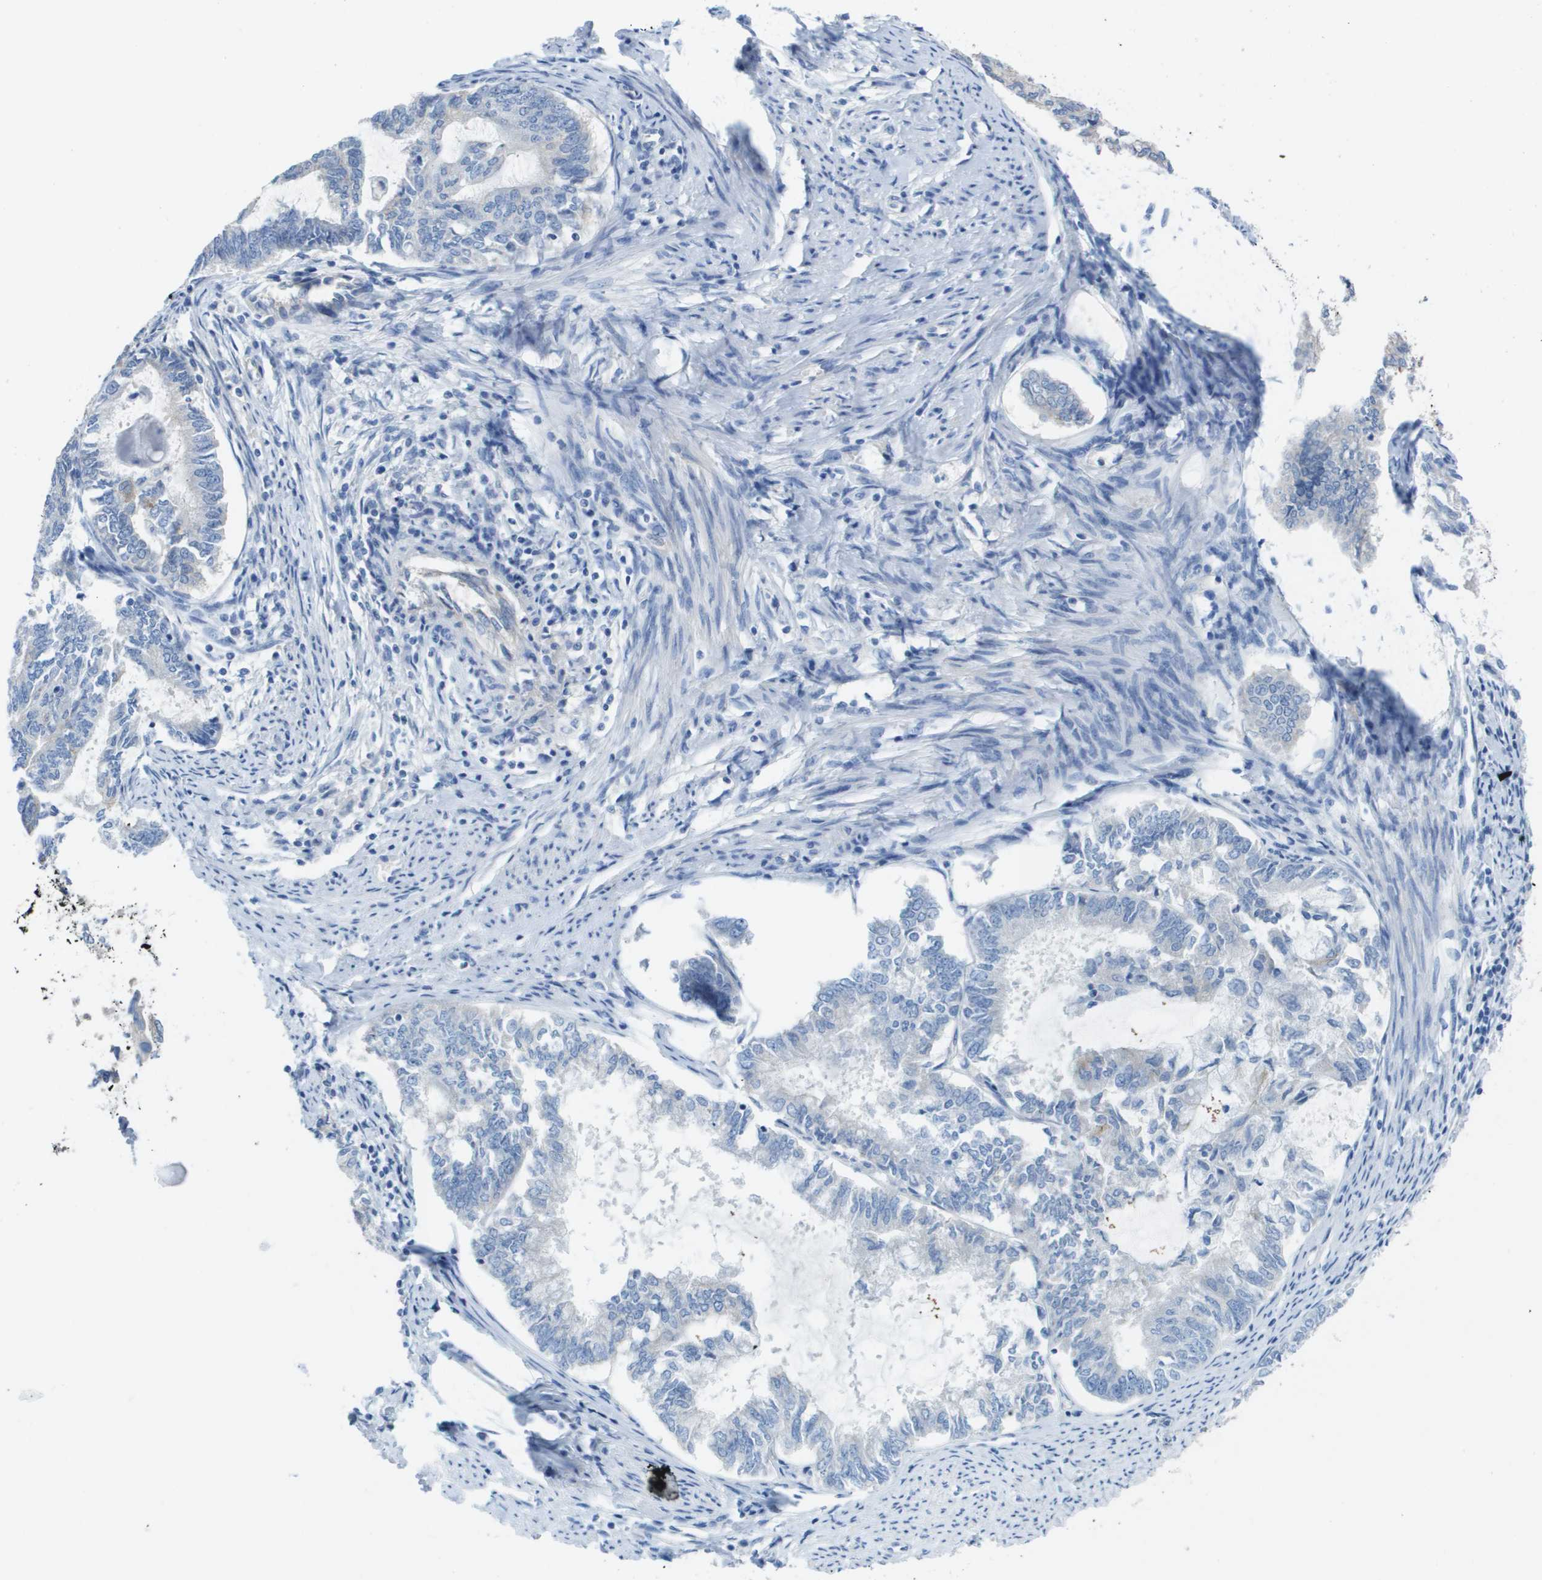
{"staining": {"intensity": "negative", "quantity": "none", "location": "none"}, "tissue": "endometrial cancer", "cell_type": "Tumor cells", "image_type": "cancer", "snomed": [{"axis": "morphology", "description": "Adenocarcinoma, NOS"}, {"axis": "topography", "description": "Endometrium"}], "caption": "This is an immunohistochemistry (IHC) histopathology image of human adenocarcinoma (endometrial). There is no expression in tumor cells.", "gene": "CD46", "patient": {"sex": "female", "age": 86}}